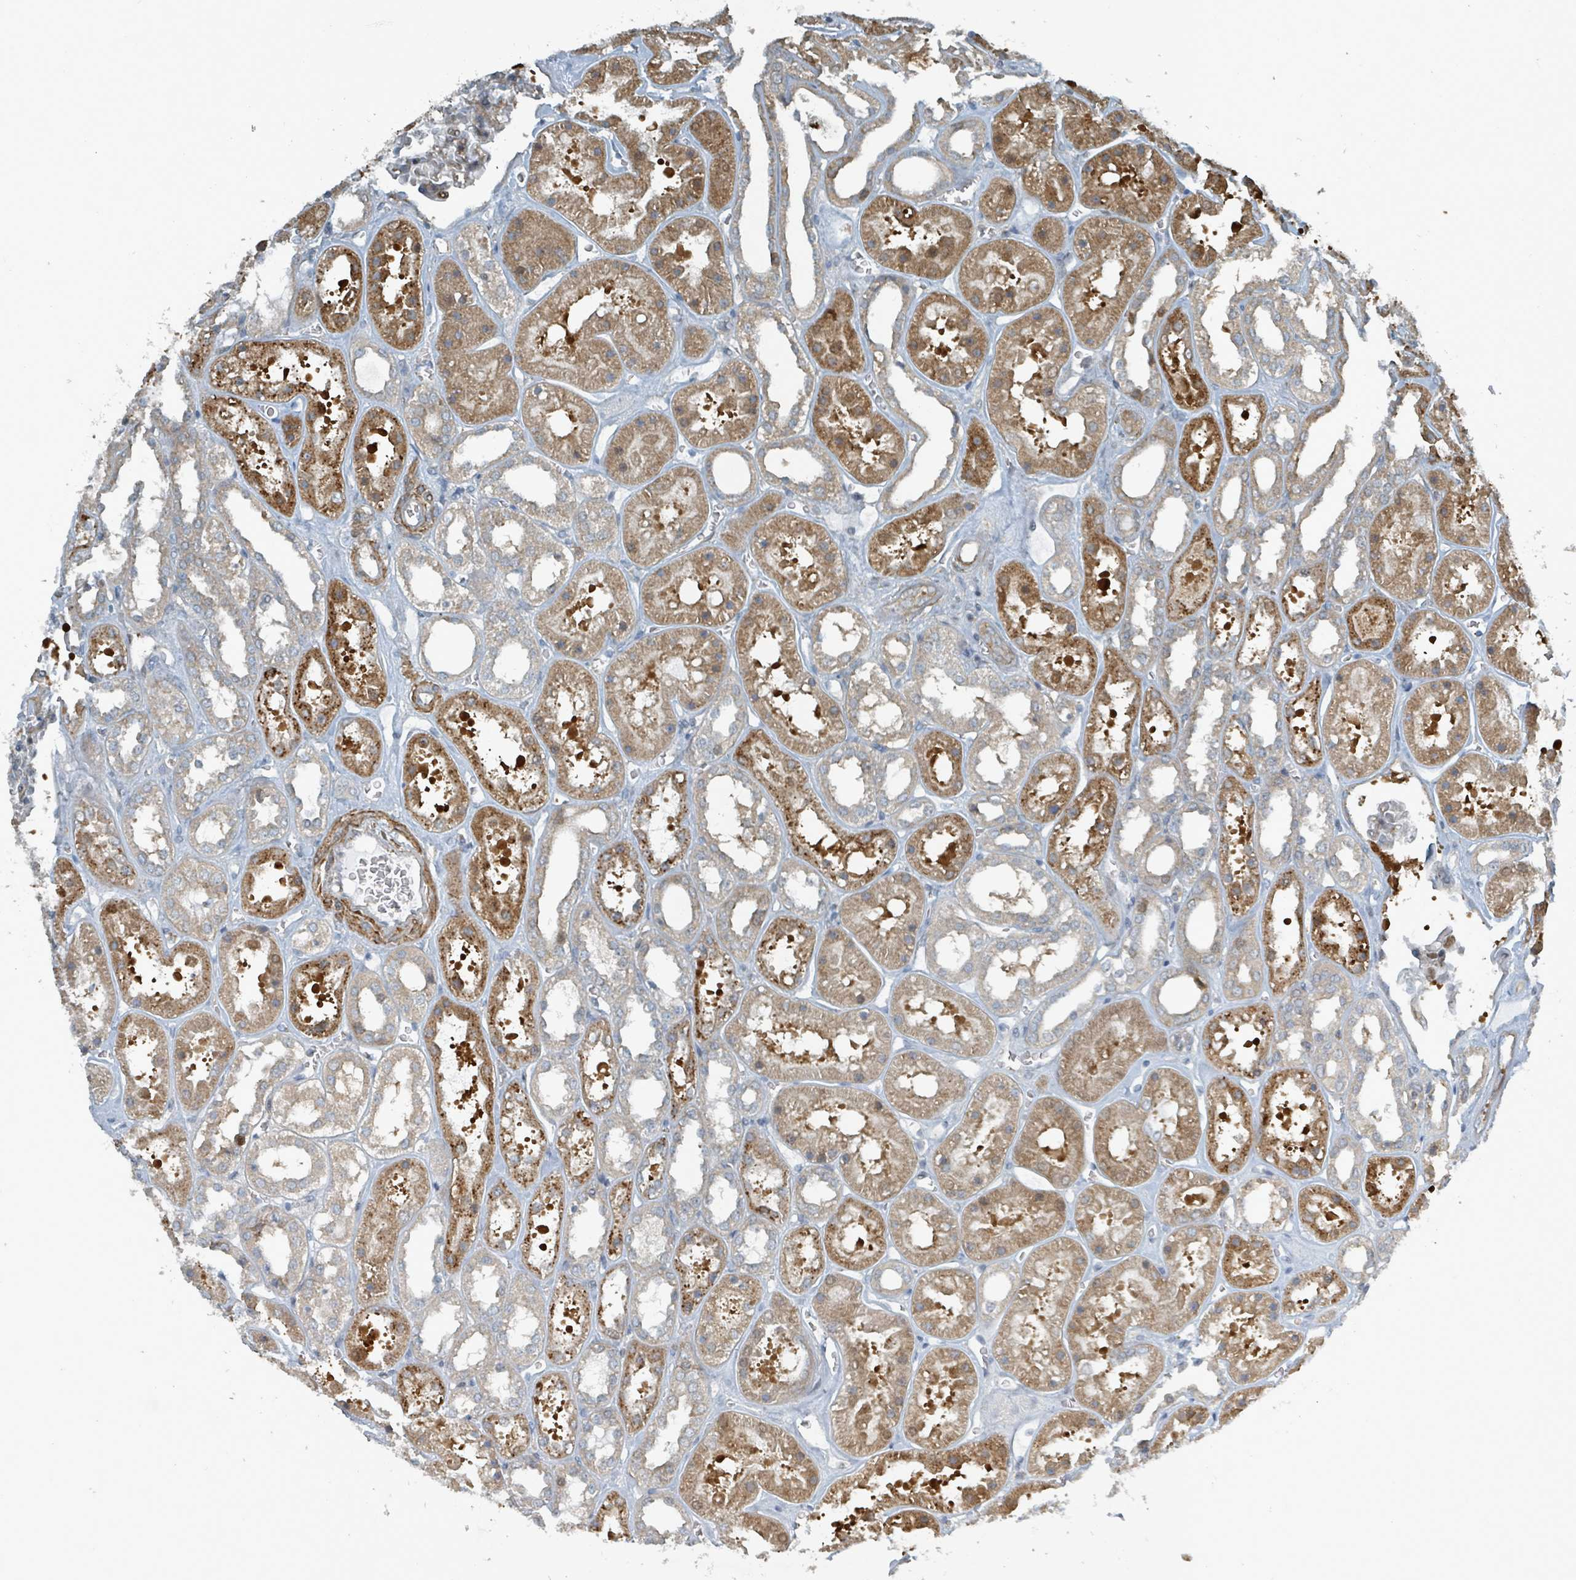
{"staining": {"intensity": "weak", "quantity": "<25%", "location": "cytoplasmic/membranous"}, "tissue": "kidney", "cell_type": "Cells in glomeruli", "image_type": "normal", "snomed": [{"axis": "morphology", "description": "Normal tissue, NOS"}, {"axis": "topography", "description": "Kidney"}], "caption": "Immunohistochemical staining of unremarkable kidney exhibits no significant staining in cells in glomeruli. (Stains: DAB (3,3'-diaminobenzidine) IHC with hematoxylin counter stain, Microscopy: brightfield microscopy at high magnification).", "gene": "RHPN2", "patient": {"sex": "female", "age": 41}}